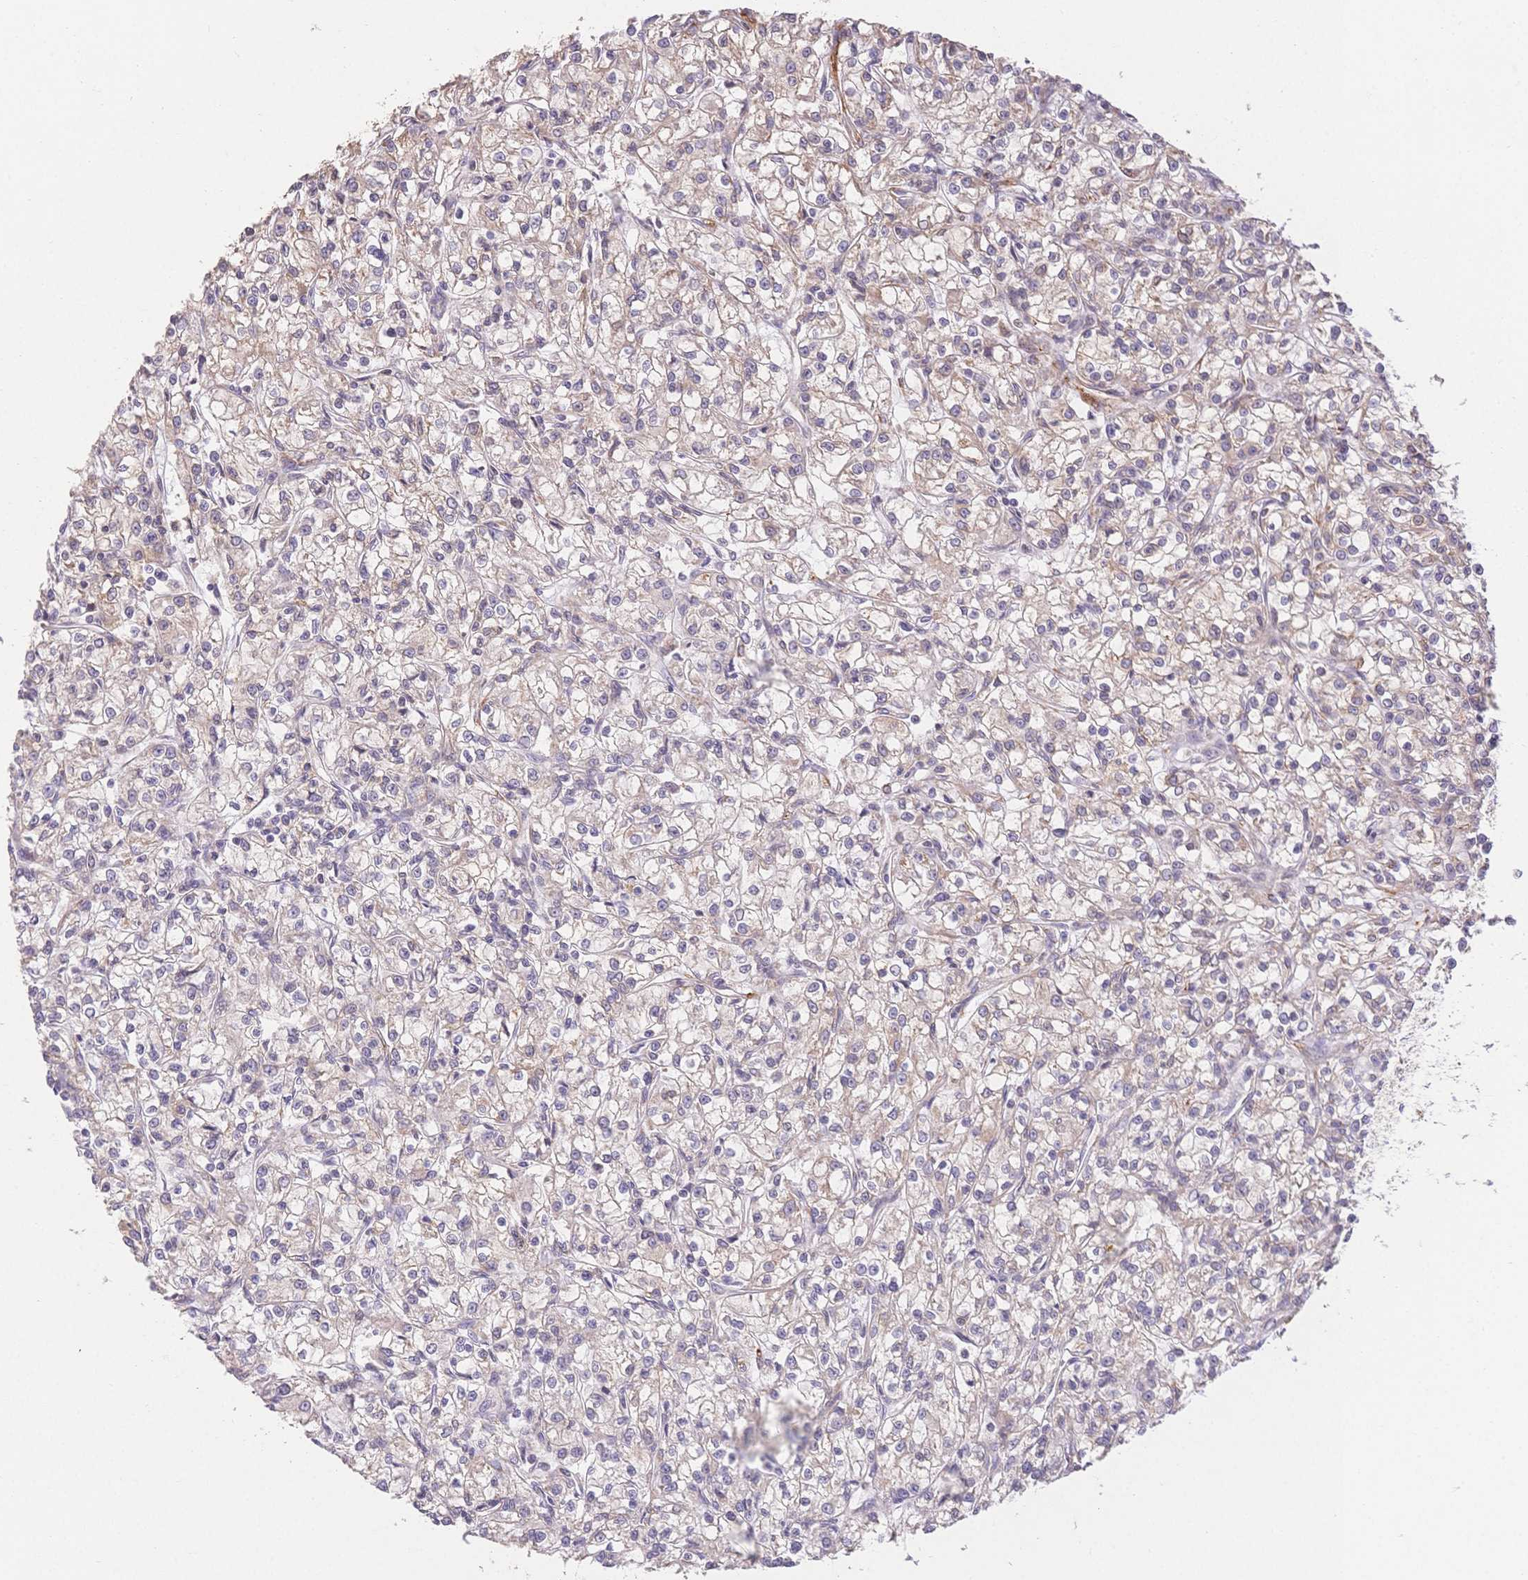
{"staining": {"intensity": "negative", "quantity": "none", "location": "none"}, "tissue": "renal cancer", "cell_type": "Tumor cells", "image_type": "cancer", "snomed": [{"axis": "morphology", "description": "Adenocarcinoma, NOS"}, {"axis": "topography", "description": "Kidney"}], "caption": "Tumor cells show no significant expression in renal cancer (adenocarcinoma).", "gene": "HS3ST5", "patient": {"sex": "female", "age": 59}}